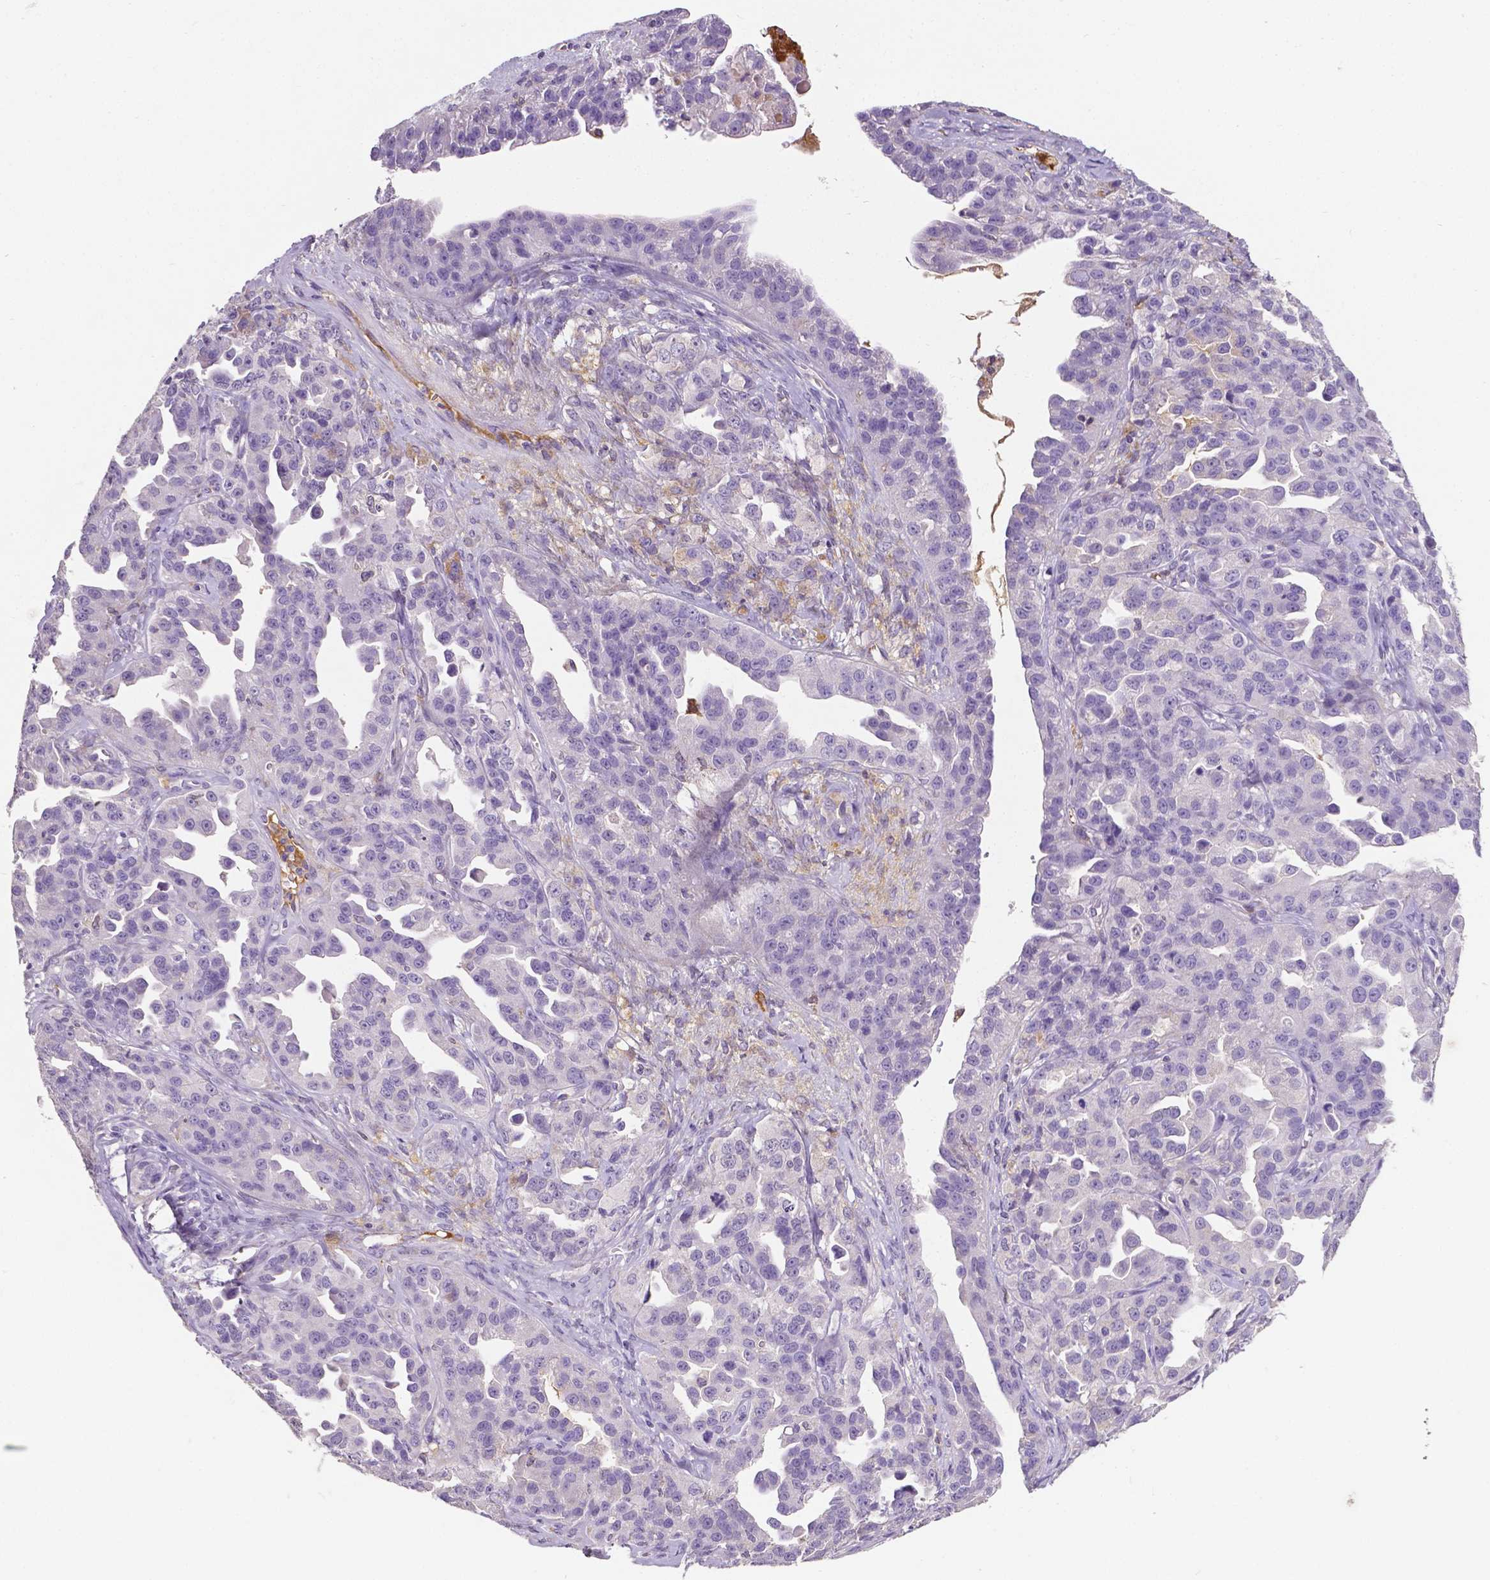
{"staining": {"intensity": "negative", "quantity": "none", "location": "none"}, "tissue": "ovarian cancer", "cell_type": "Tumor cells", "image_type": "cancer", "snomed": [{"axis": "morphology", "description": "Cystadenocarcinoma, serous, NOS"}, {"axis": "topography", "description": "Ovary"}], "caption": "Micrograph shows no significant protein positivity in tumor cells of ovarian cancer (serous cystadenocarcinoma). (IHC, brightfield microscopy, high magnification).", "gene": "APOE", "patient": {"sex": "female", "age": 75}}